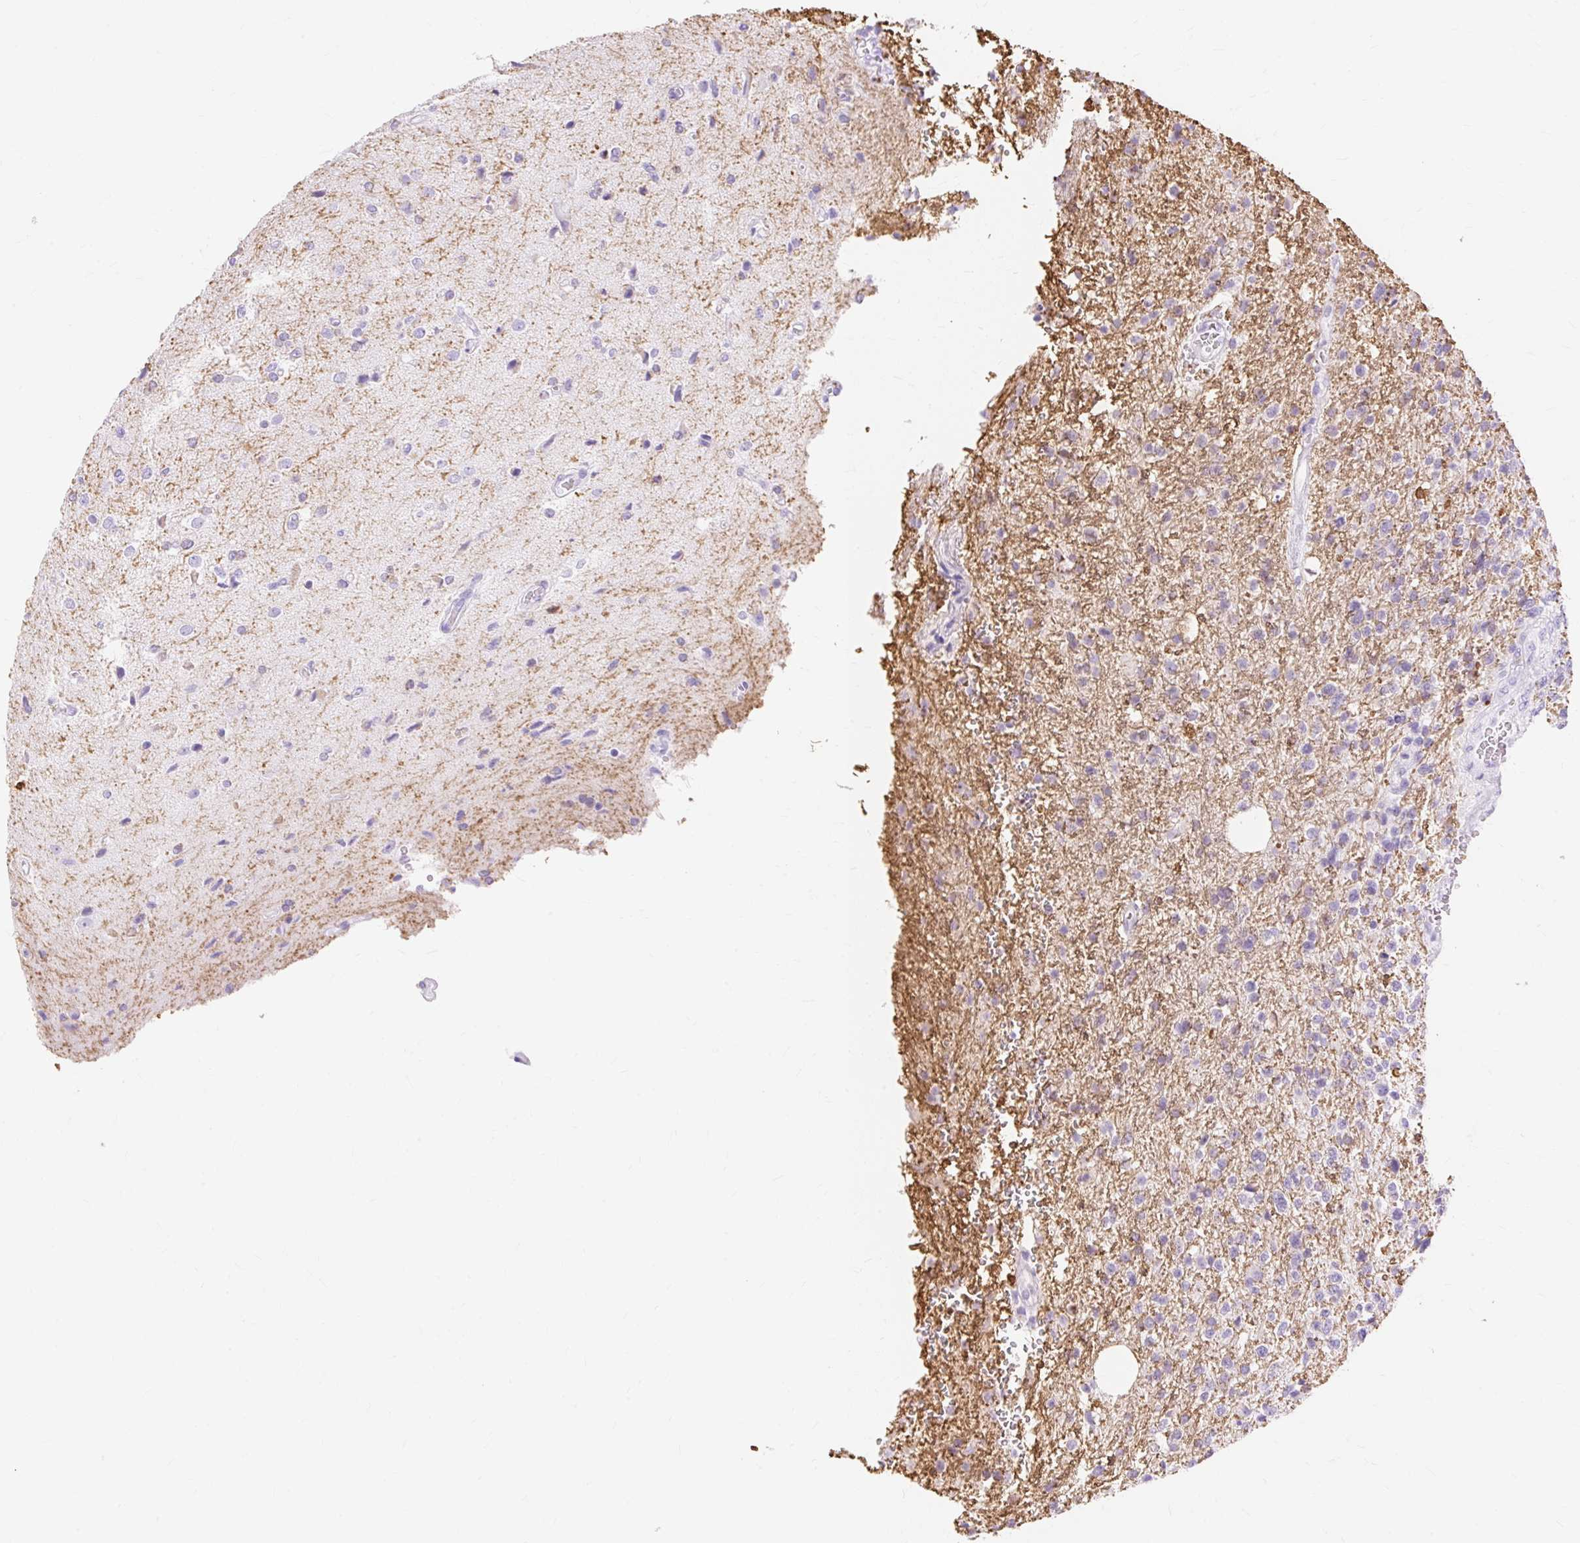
{"staining": {"intensity": "negative", "quantity": "none", "location": "none"}, "tissue": "glioma", "cell_type": "Tumor cells", "image_type": "cancer", "snomed": [{"axis": "morphology", "description": "Glioma, malignant, High grade"}, {"axis": "topography", "description": "Brain"}], "caption": "Human glioma stained for a protein using IHC displays no expression in tumor cells.", "gene": "MBP", "patient": {"sex": "male", "age": 56}}